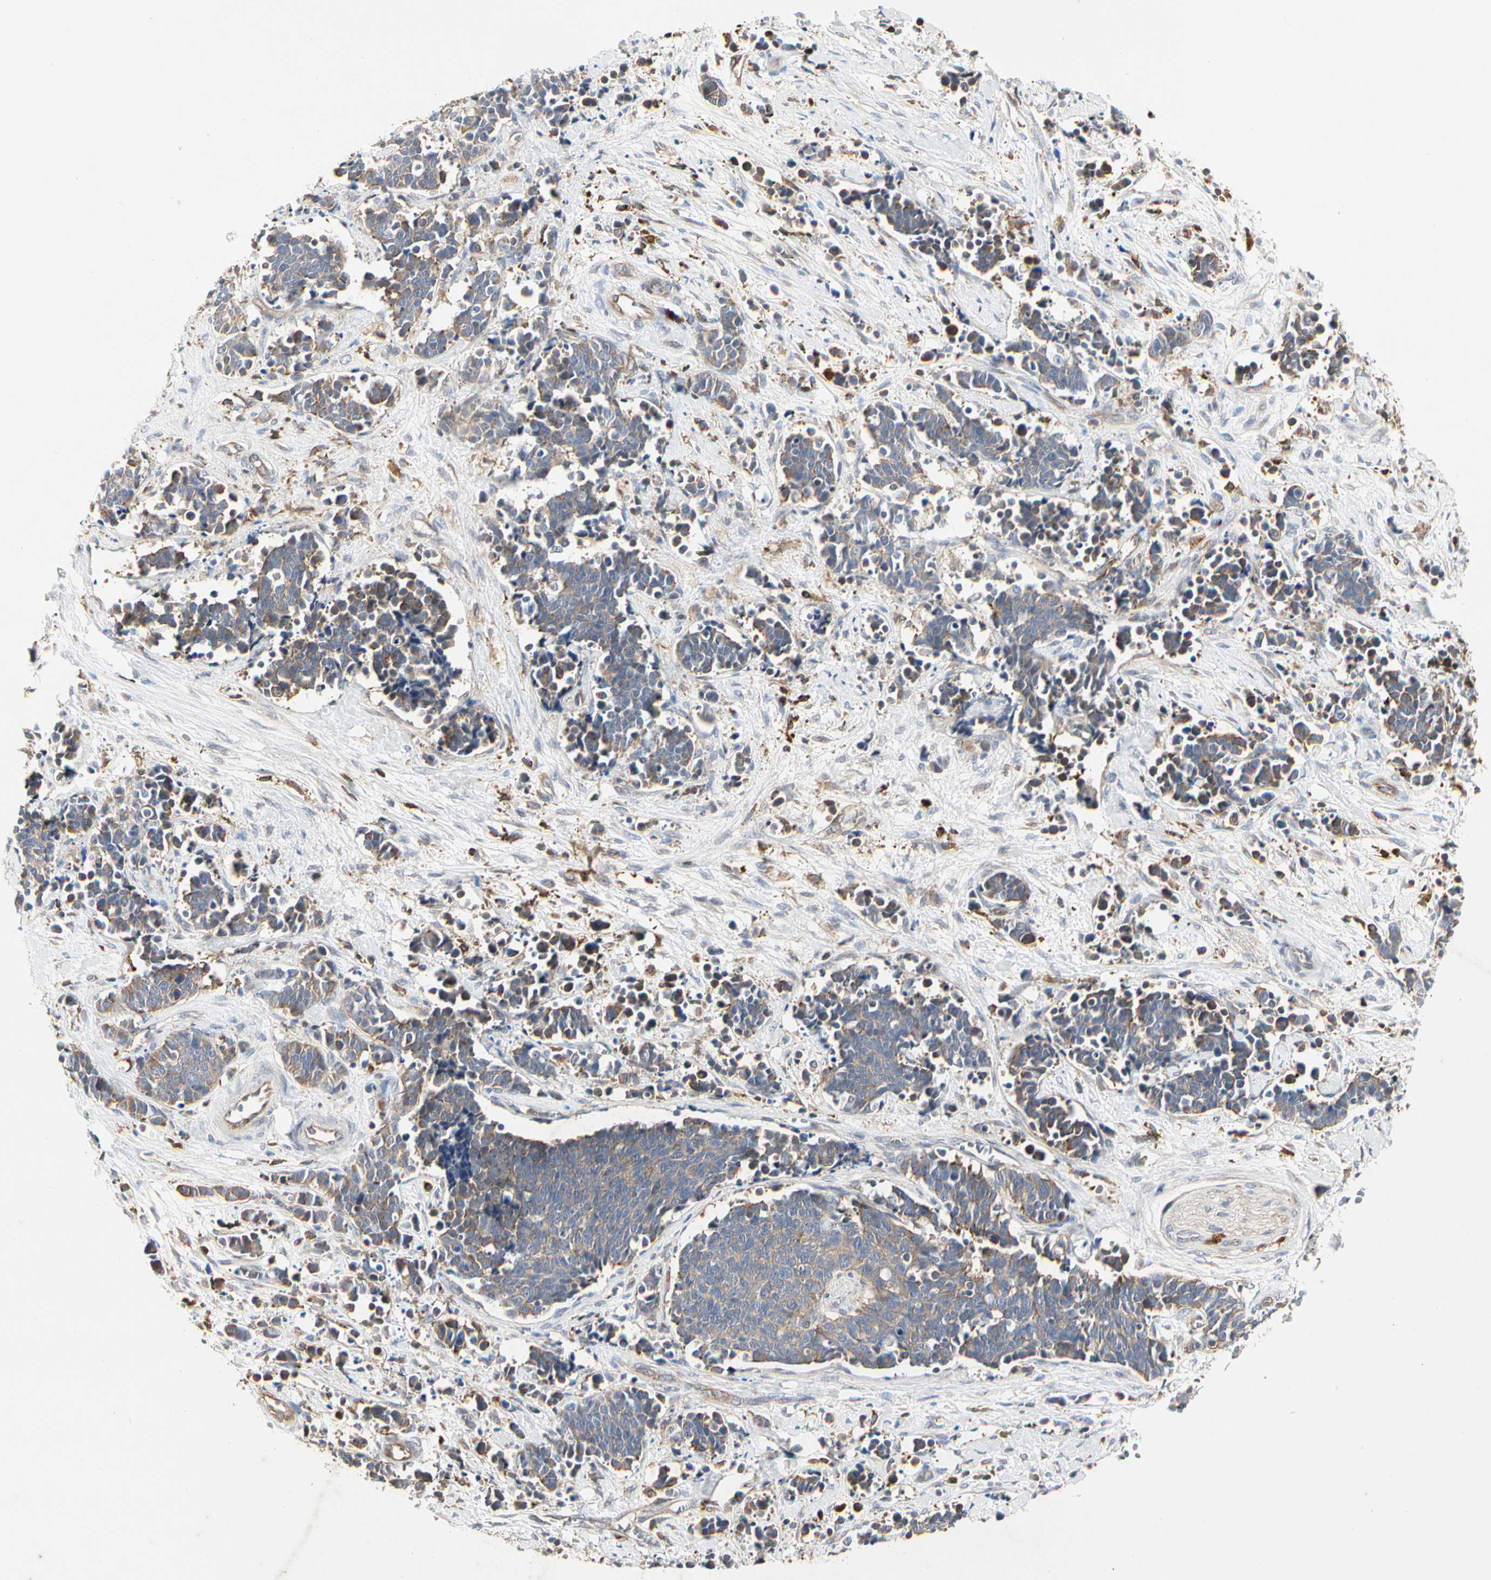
{"staining": {"intensity": "weak", "quantity": "25%-75%", "location": "cytoplasmic/membranous"}, "tissue": "cervical cancer", "cell_type": "Tumor cells", "image_type": "cancer", "snomed": [{"axis": "morphology", "description": "Squamous cell carcinoma, NOS"}, {"axis": "topography", "description": "Cervix"}], "caption": "Immunohistochemical staining of cervical cancer (squamous cell carcinoma) exhibits weak cytoplasmic/membranous protein positivity in about 25%-75% of tumor cells.", "gene": "NAPG", "patient": {"sex": "female", "age": 35}}